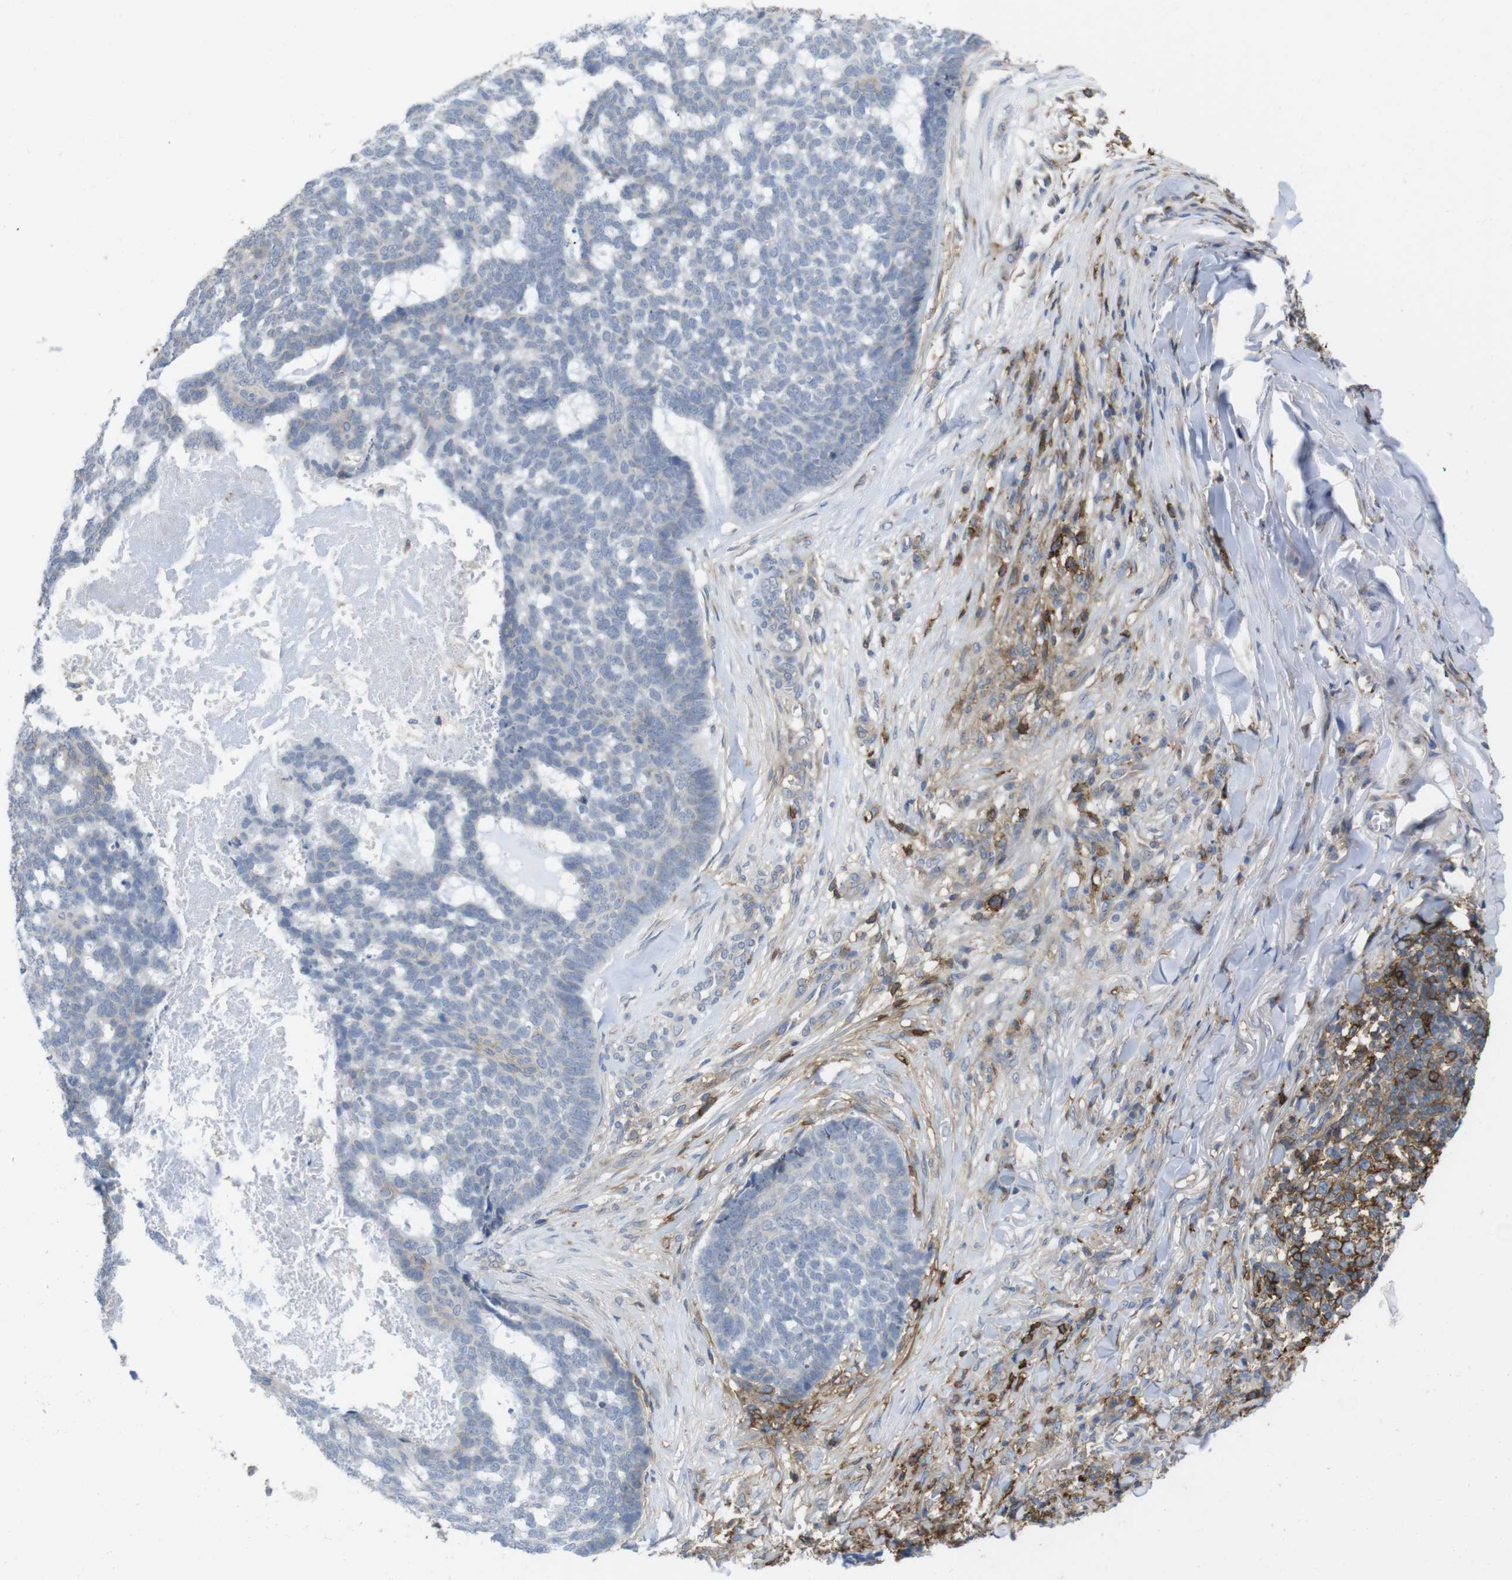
{"staining": {"intensity": "negative", "quantity": "none", "location": "none"}, "tissue": "skin cancer", "cell_type": "Tumor cells", "image_type": "cancer", "snomed": [{"axis": "morphology", "description": "Basal cell carcinoma"}, {"axis": "topography", "description": "Skin"}], "caption": "This is an immunohistochemistry image of human skin cancer (basal cell carcinoma). There is no positivity in tumor cells.", "gene": "CCR6", "patient": {"sex": "male", "age": 84}}